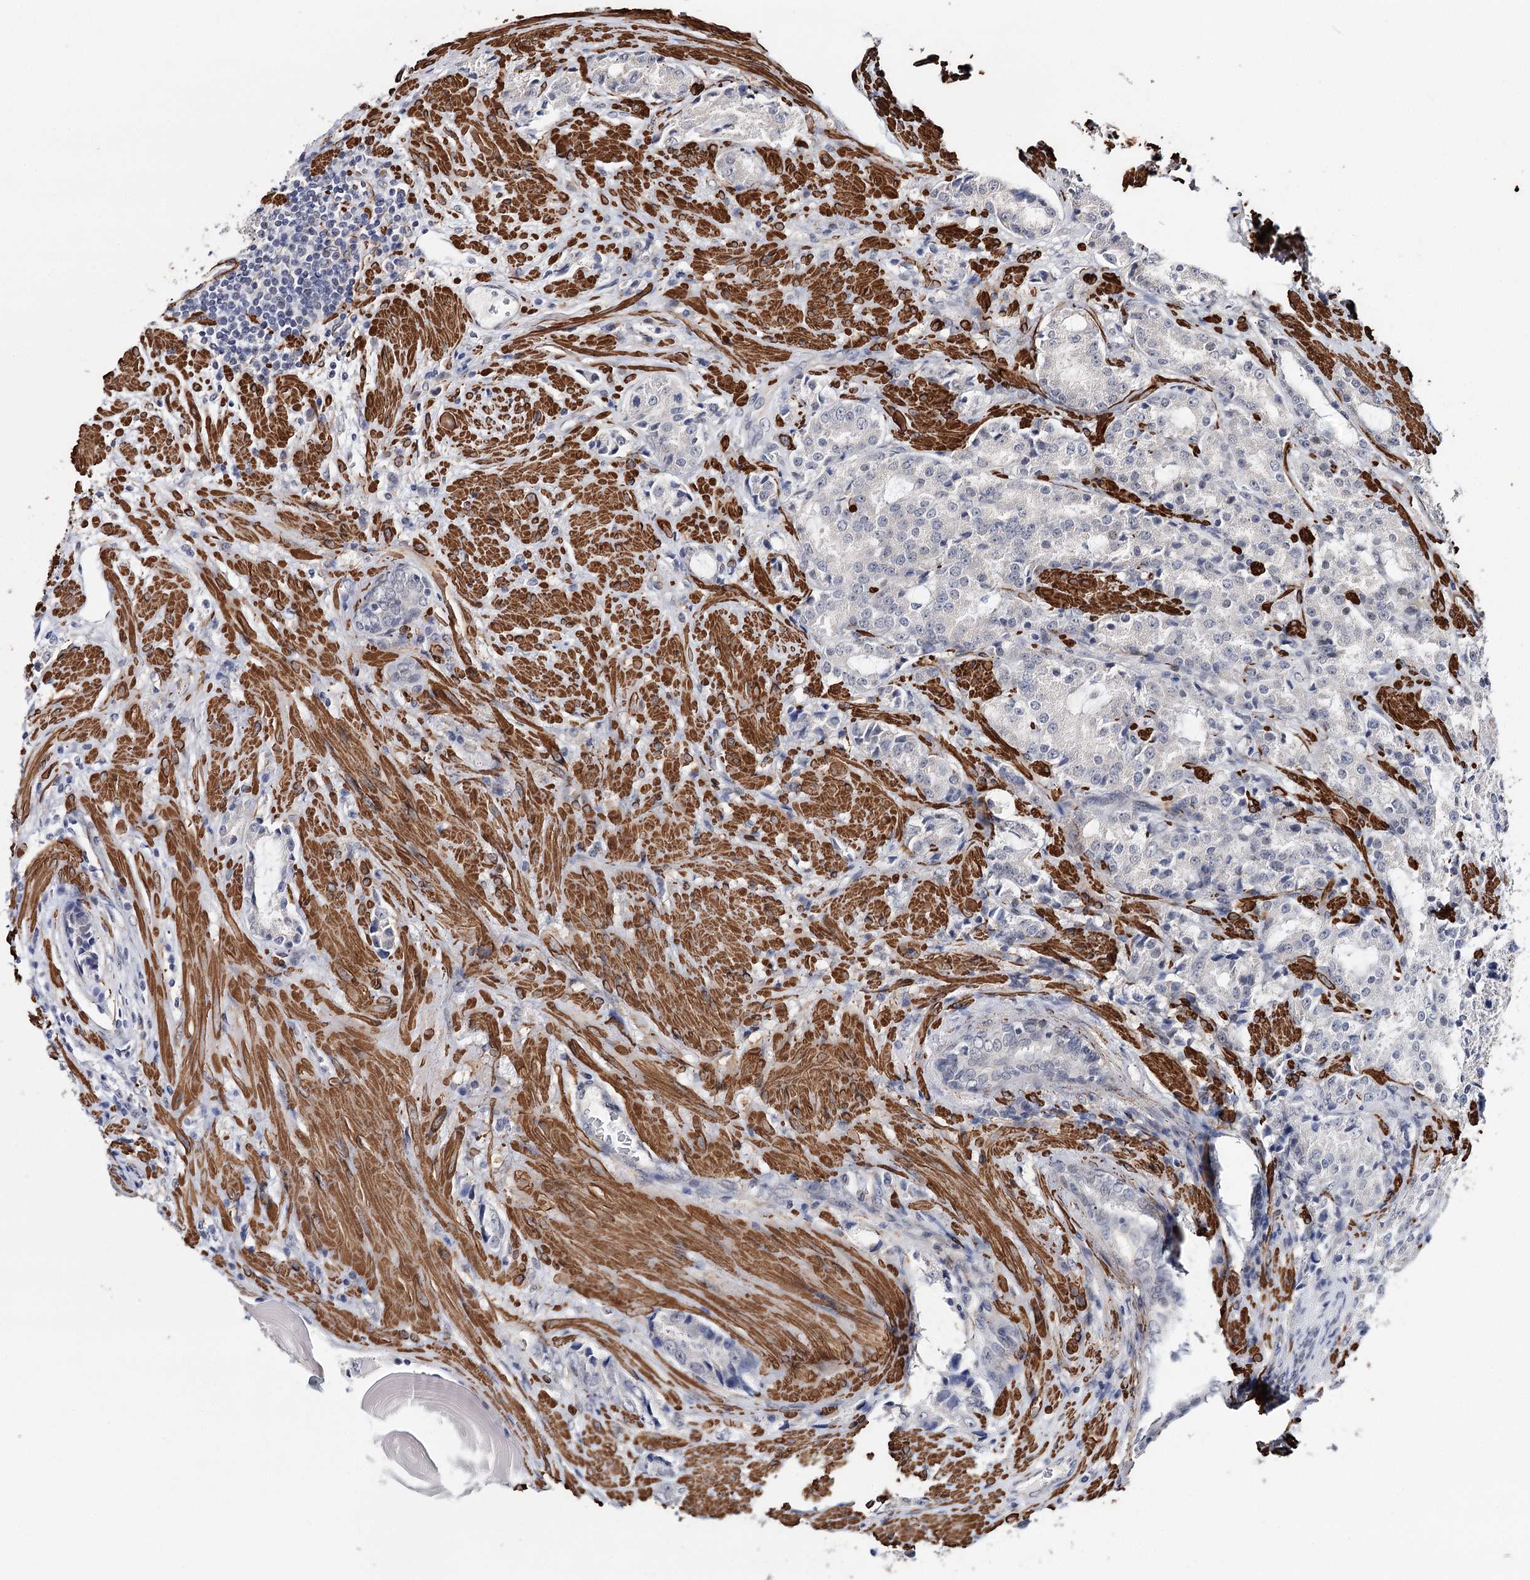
{"staining": {"intensity": "negative", "quantity": "none", "location": "none"}, "tissue": "prostate cancer", "cell_type": "Tumor cells", "image_type": "cancer", "snomed": [{"axis": "morphology", "description": "Adenocarcinoma, High grade"}, {"axis": "topography", "description": "Prostate"}], "caption": "A micrograph of human prostate cancer is negative for staining in tumor cells. (DAB immunohistochemistry visualized using brightfield microscopy, high magnification).", "gene": "CFAP46", "patient": {"sex": "male", "age": 66}}